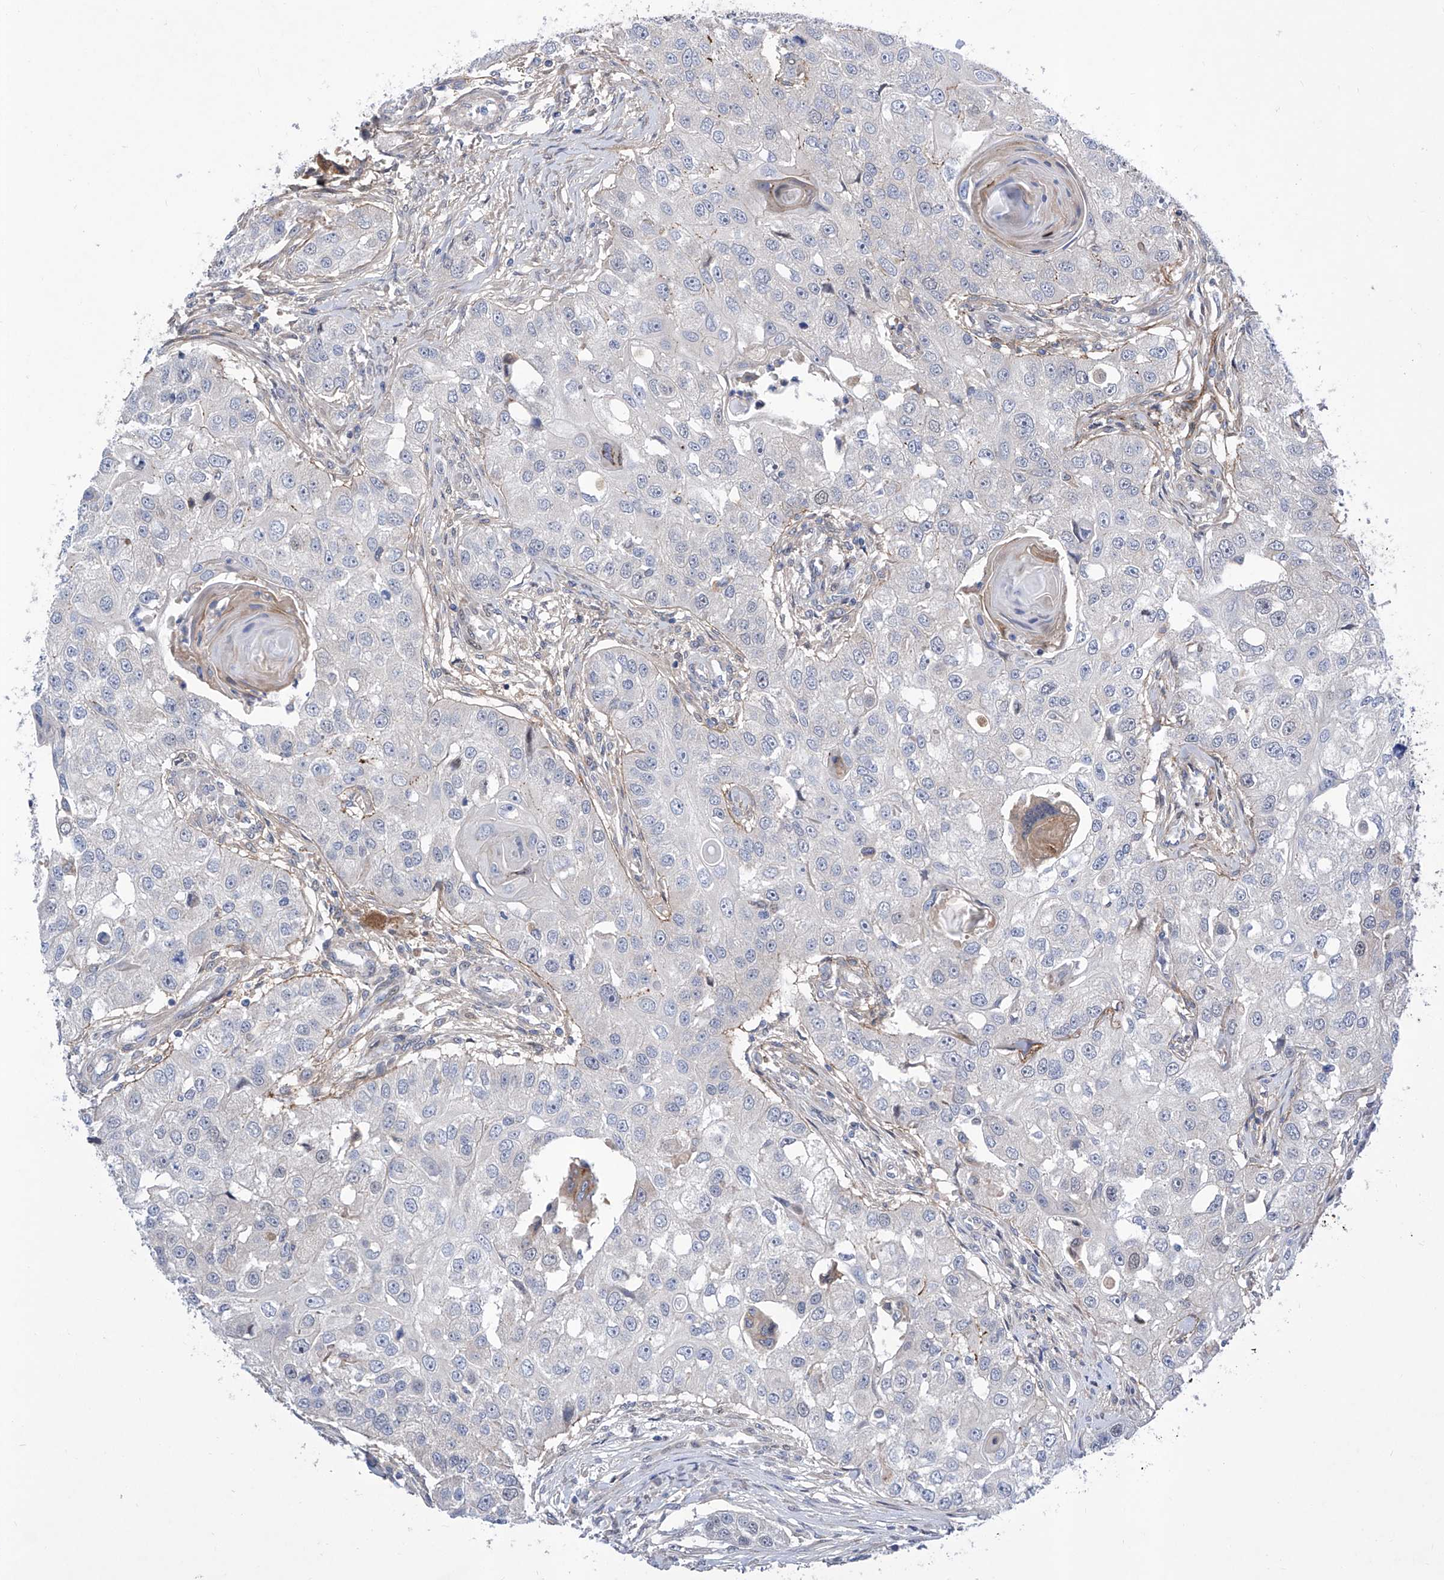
{"staining": {"intensity": "negative", "quantity": "none", "location": "none"}, "tissue": "head and neck cancer", "cell_type": "Tumor cells", "image_type": "cancer", "snomed": [{"axis": "morphology", "description": "Normal tissue, NOS"}, {"axis": "morphology", "description": "Squamous cell carcinoma, NOS"}, {"axis": "topography", "description": "Skeletal muscle"}, {"axis": "topography", "description": "Head-Neck"}], "caption": "IHC image of neoplastic tissue: head and neck cancer stained with DAB (3,3'-diaminobenzidine) demonstrates no significant protein positivity in tumor cells.", "gene": "SRBD1", "patient": {"sex": "male", "age": 51}}